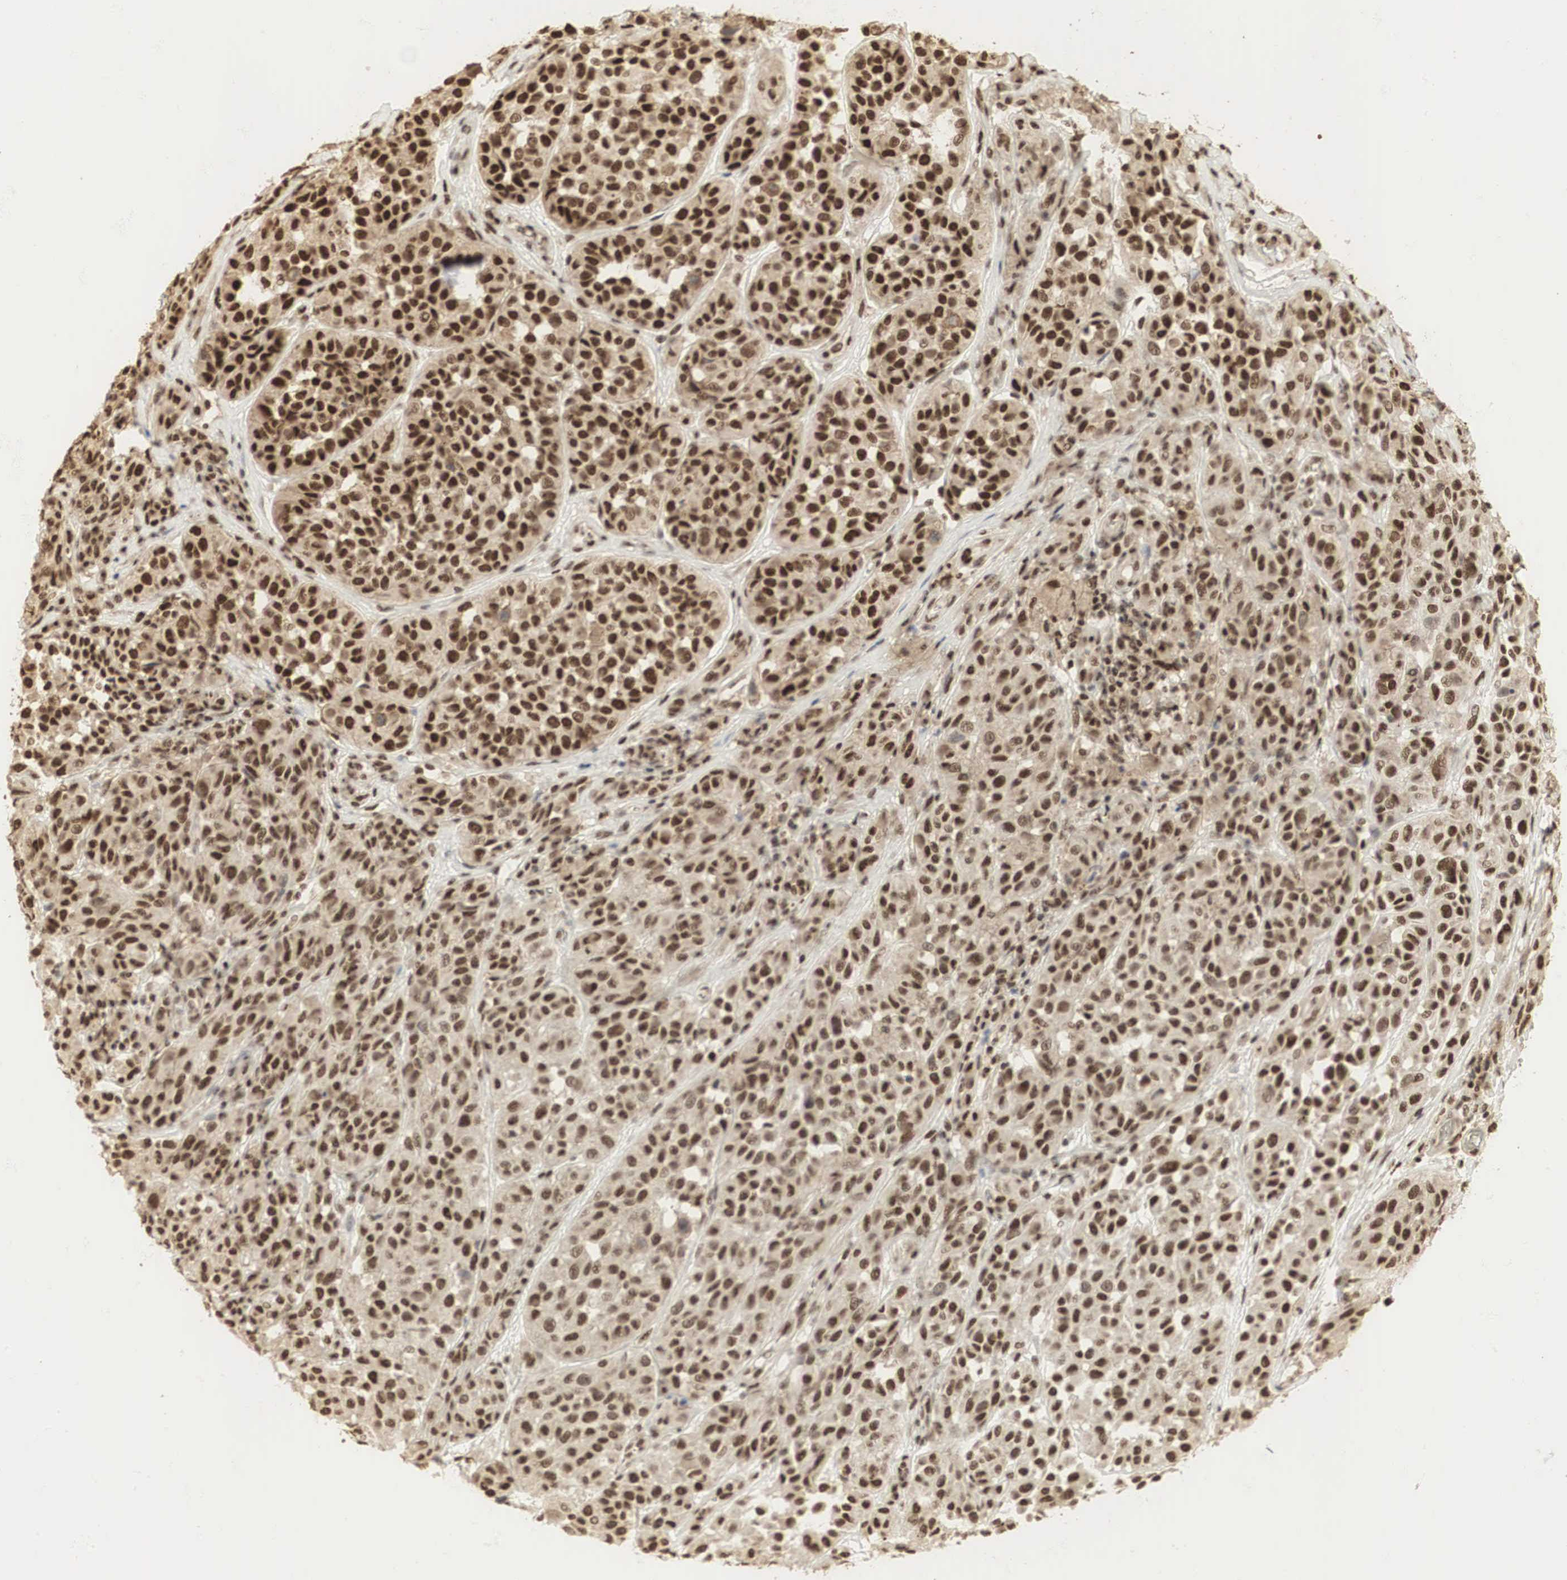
{"staining": {"intensity": "strong", "quantity": ">75%", "location": "cytoplasmic/membranous,nuclear"}, "tissue": "melanoma", "cell_type": "Tumor cells", "image_type": "cancer", "snomed": [{"axis": "morphology", "description": "Malignant melanoma, NOS"}, {"axis": "topography", "description": "Skin"}], "caption": "This histopathology image shows immunohistochemistry staining of melanoma, with high strong cytoplasmic/membranous and nuclear positivity in about >75% of tumor cells.", "gene": "RNF113A", "patient": {"sex": "male", "age": 44}}